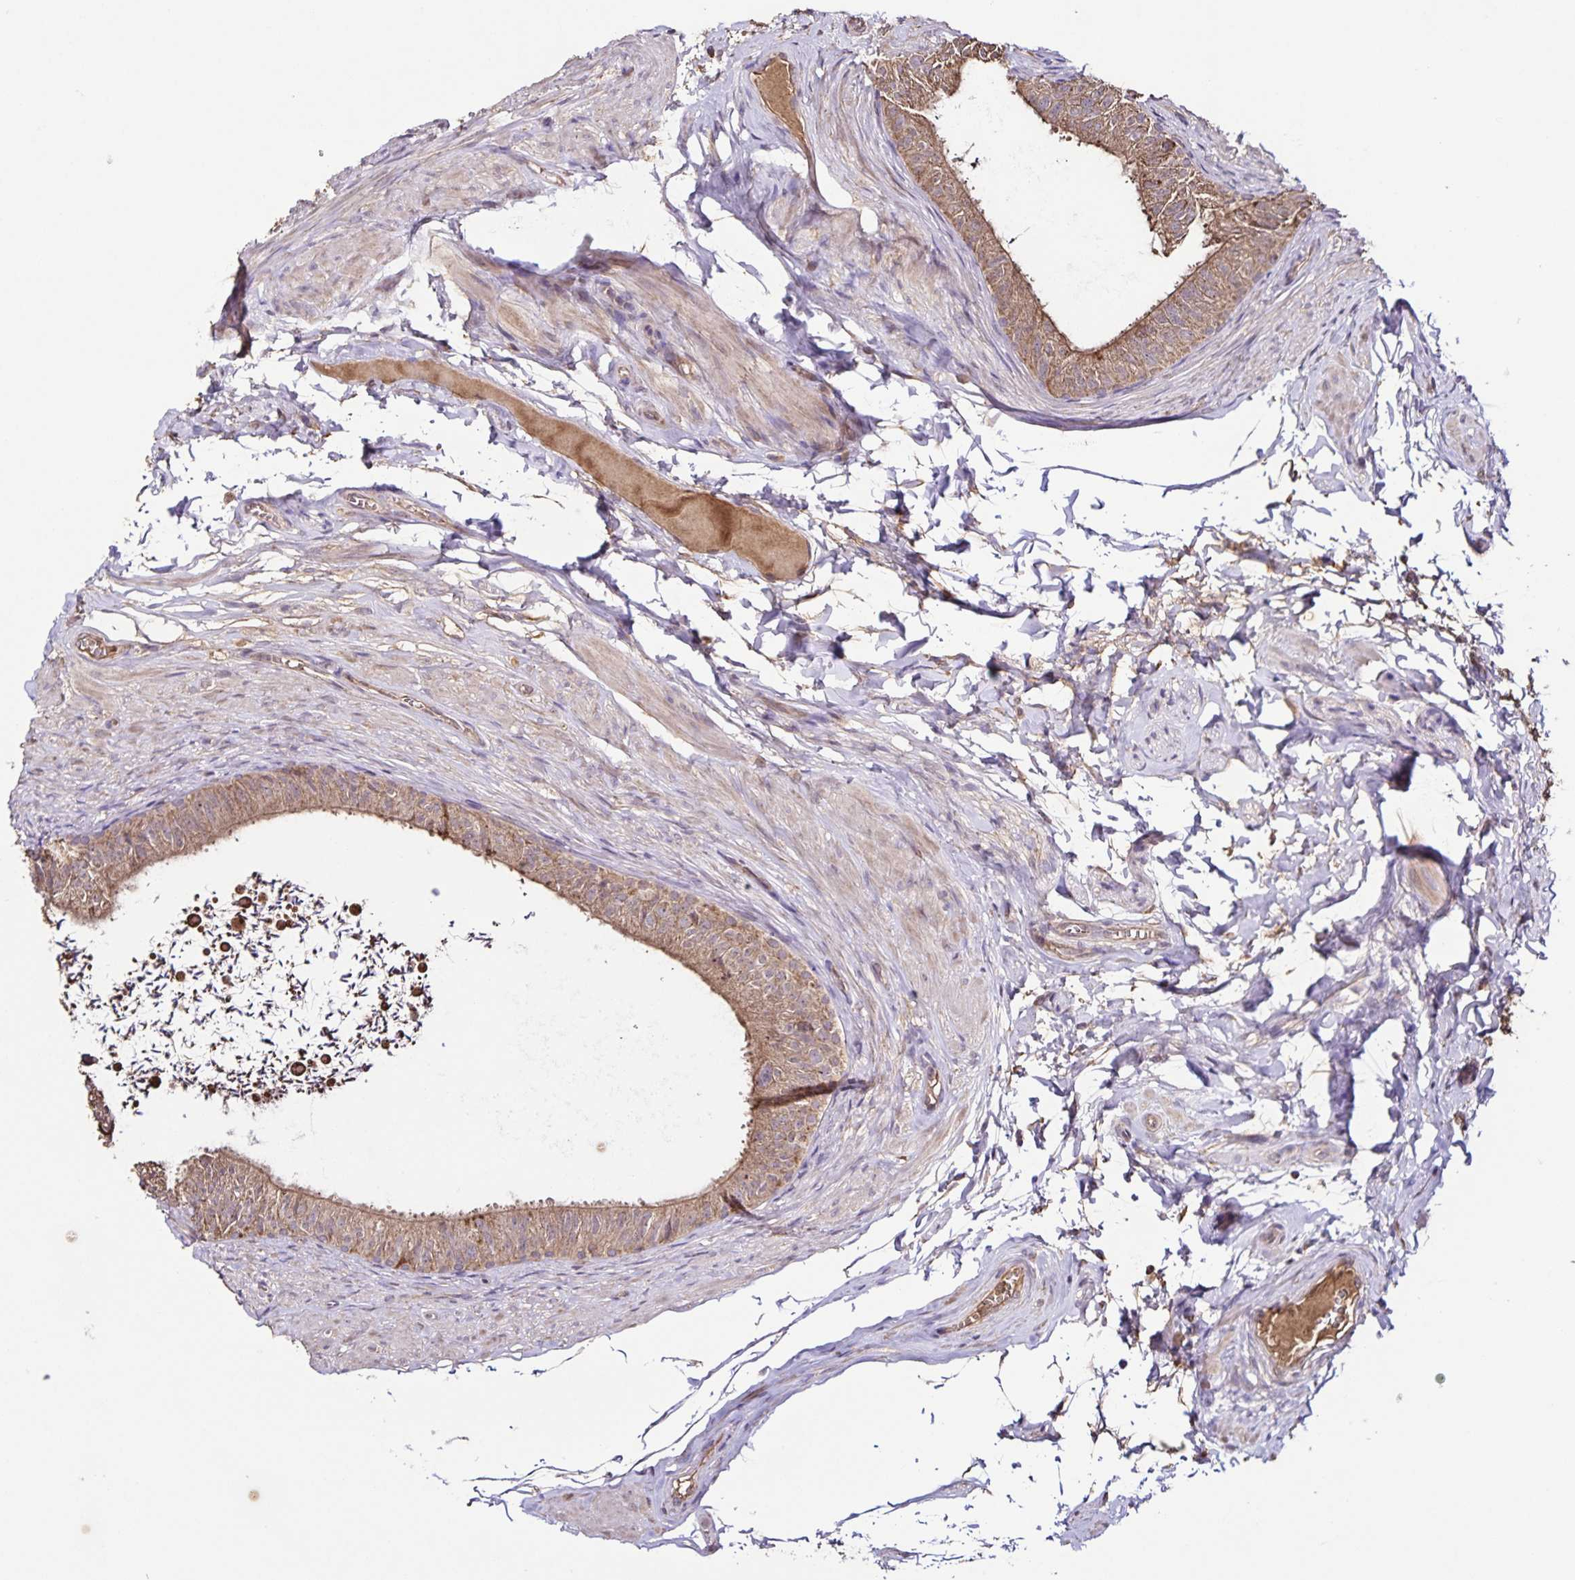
{"staining": {"intensity": "moderate", "quantity": "25%-75%", "location": "cytoplasmic/membranous"}, "tissue": "epididymis", "cell_type": "Glandular cells", "image_type": "normal", "snomed": [{"axis": "morphology", "description": "Normal tissue, NOS"}, {"axis": "topography", "description": "Epididymis, spermatic cord, NOS"}, {"axis": "topography", "description": "Epididymis"}, {"axis": "topography", "description": "Peripheral nerve tissue"}], "caption": "This micrograph exhibits immunohistochemistry staining of benign epididymis, with medium moderate cytoplasmic/membranous expression in about 25%-75% of glandular cells.", "gene": "MAN1A1", "patient": {"sex": "male", "age": 29}}